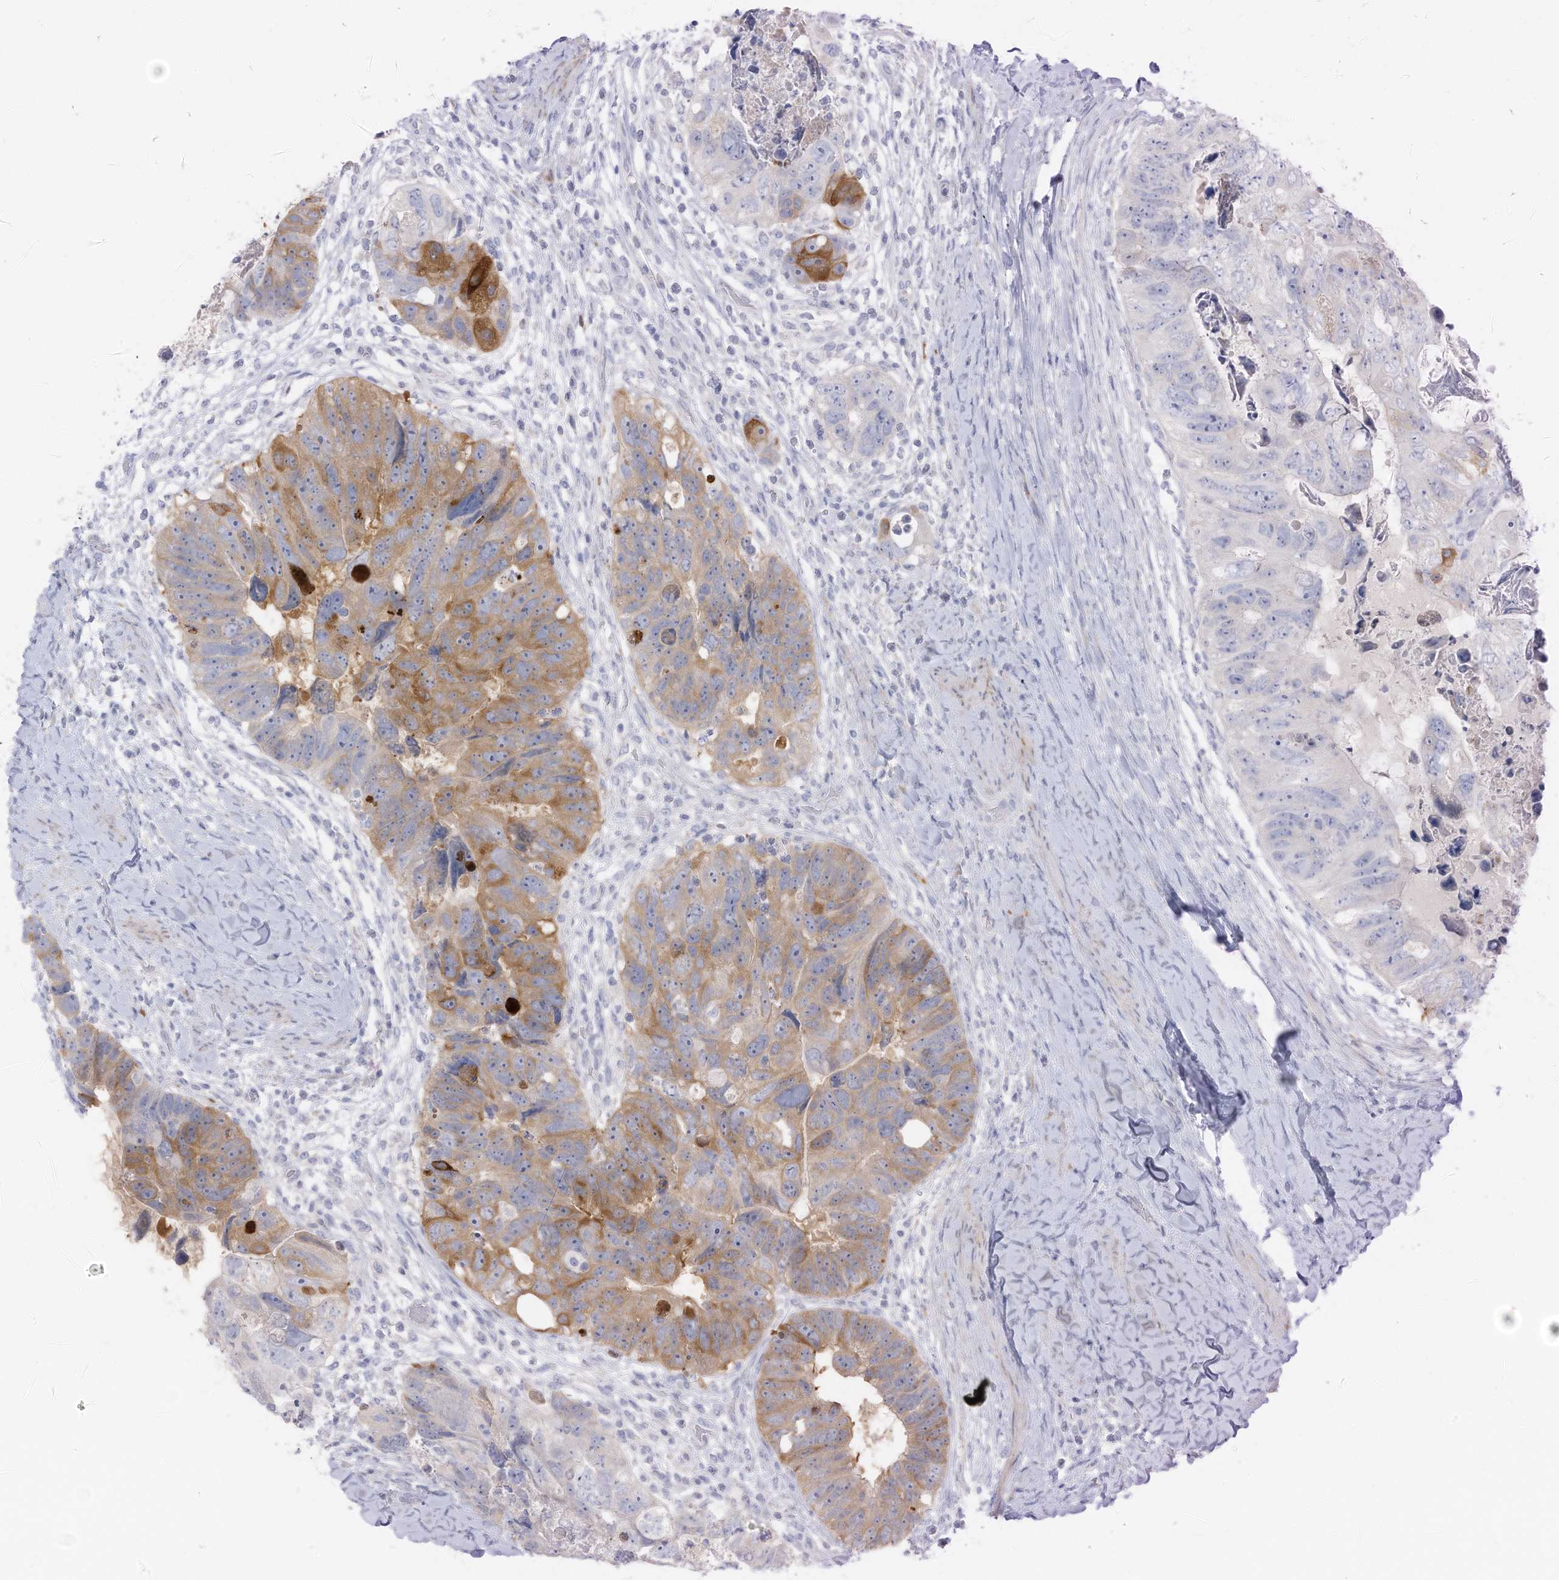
{"staining": {"intensity": "moderate", "quantity": "25%-75%", "location": "cytoplasmic/membranous"}, "tissue": "colorectal cancer", "cell_type": "Tumor cells", "image_type": "cancer", "snomed": [{"axis": "morphology", "description": "Adenocarcinoma, NOS"}, {"axis": "topography", "description": "Rectum"}], "caption": "IHC image of neoplastic tissue: colorectal cancer (adenocarcinoma) stained using immunohistochemistry (IHC) demonstrates medium levels of moderate protein expression localized specifically in the cytoplasmic/membranous of tumor cells, appearing as a cytoplasmic/membranous brown color.", "gene": "SLC25A43", "patient": {"sex": "male", "age": 59}}